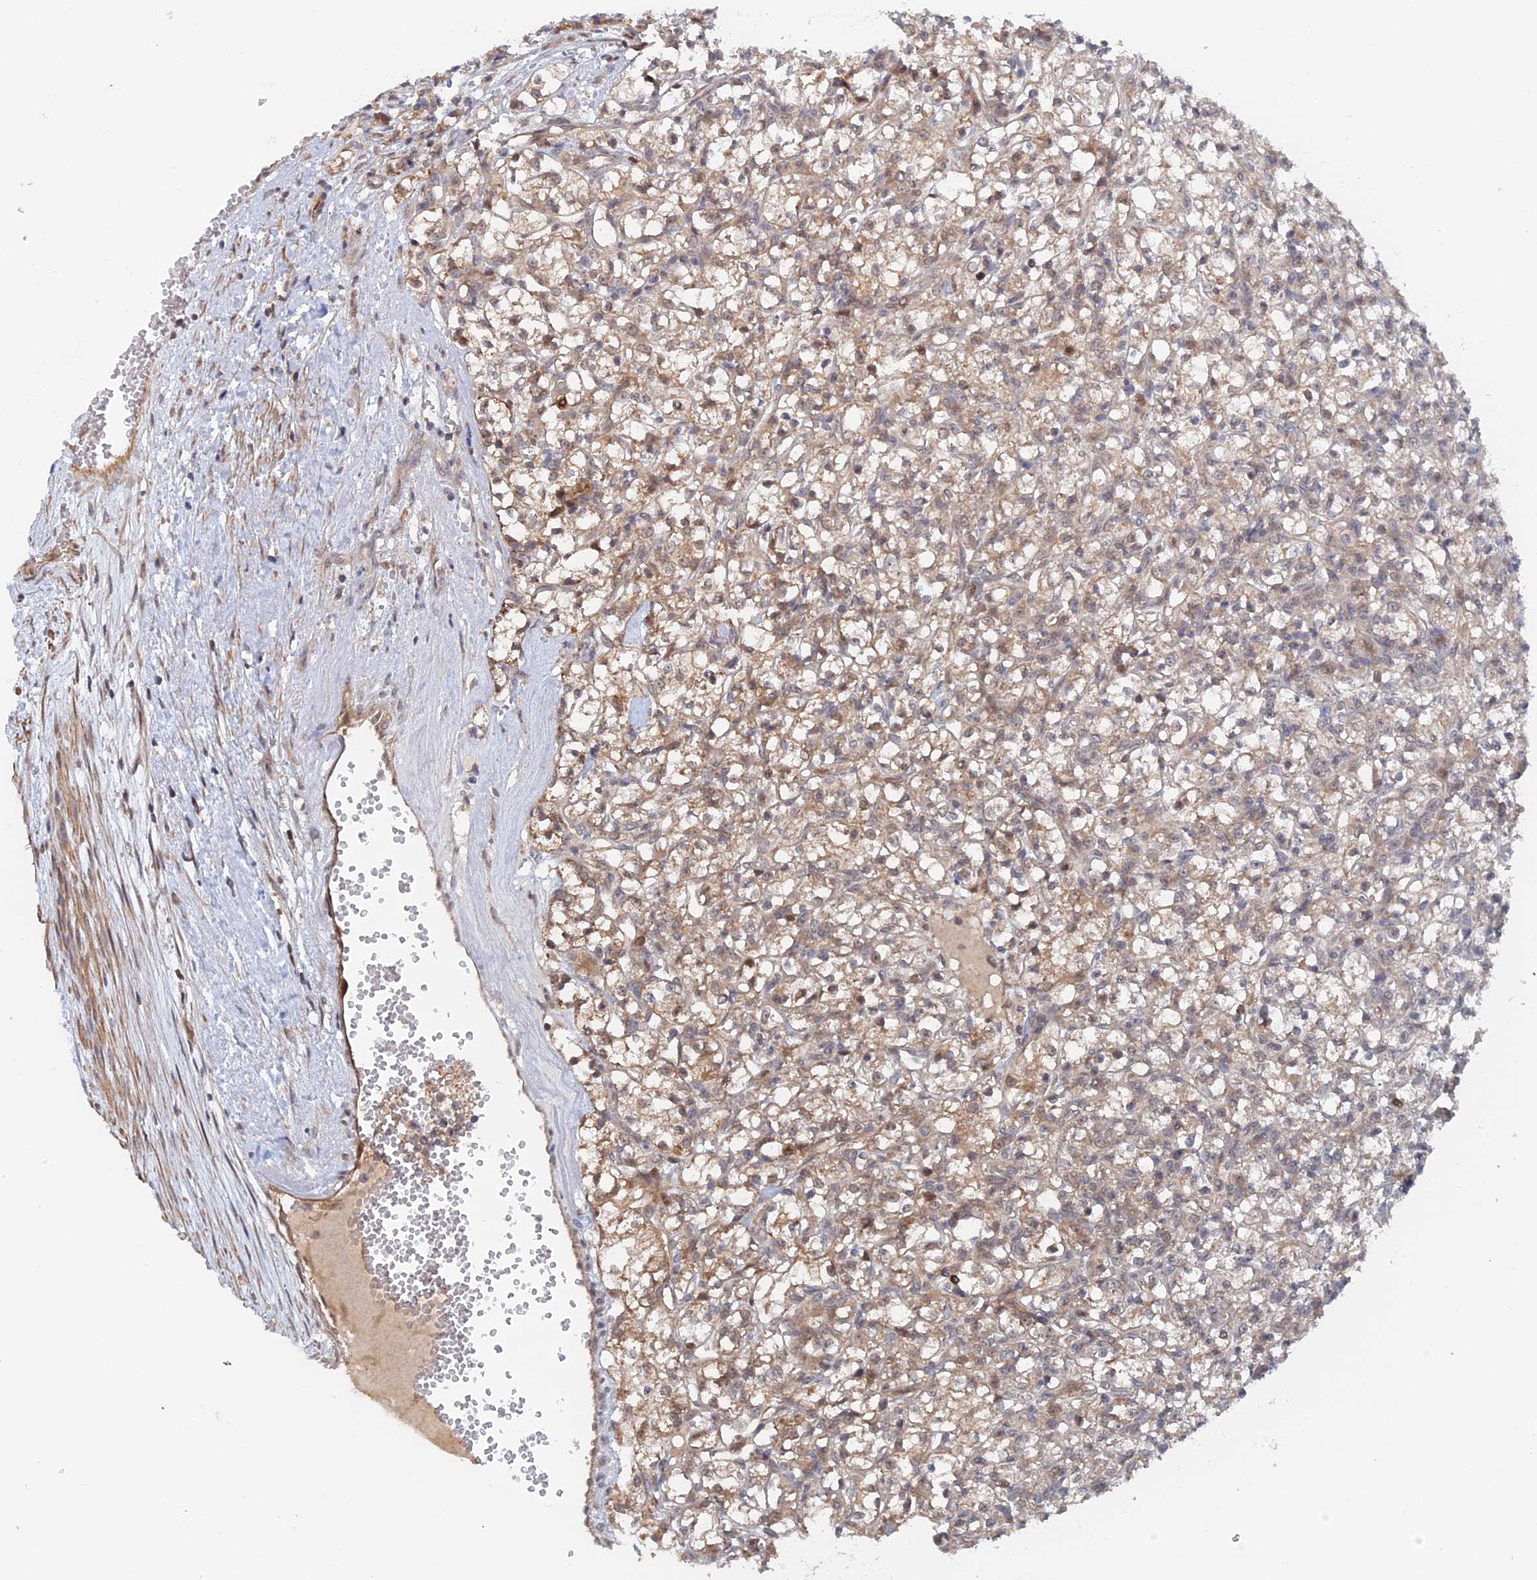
{"staining": {"intensity": "weak", "quantity": ">75%", "location": "cytoplasmic/membranous,nuclear"}, "tissue": "renal cancer", "cell_type": "Tumor cells", "image_type": "cancer", "snomed": [{"axis": "morphology", "description": "Adenocarcinoma, NOS"}, {"axis": "topography", "description": "Kidney"}], "caption": "This is an image of immunohistochemistry staining of renal cancer (adenocarcinoma), which shows weak positivity in the cytoplasmic/membranous and nuclear of tumor cells.", "gene": "ELOVL6", "patient": {"sex": "female", "age": 59}}